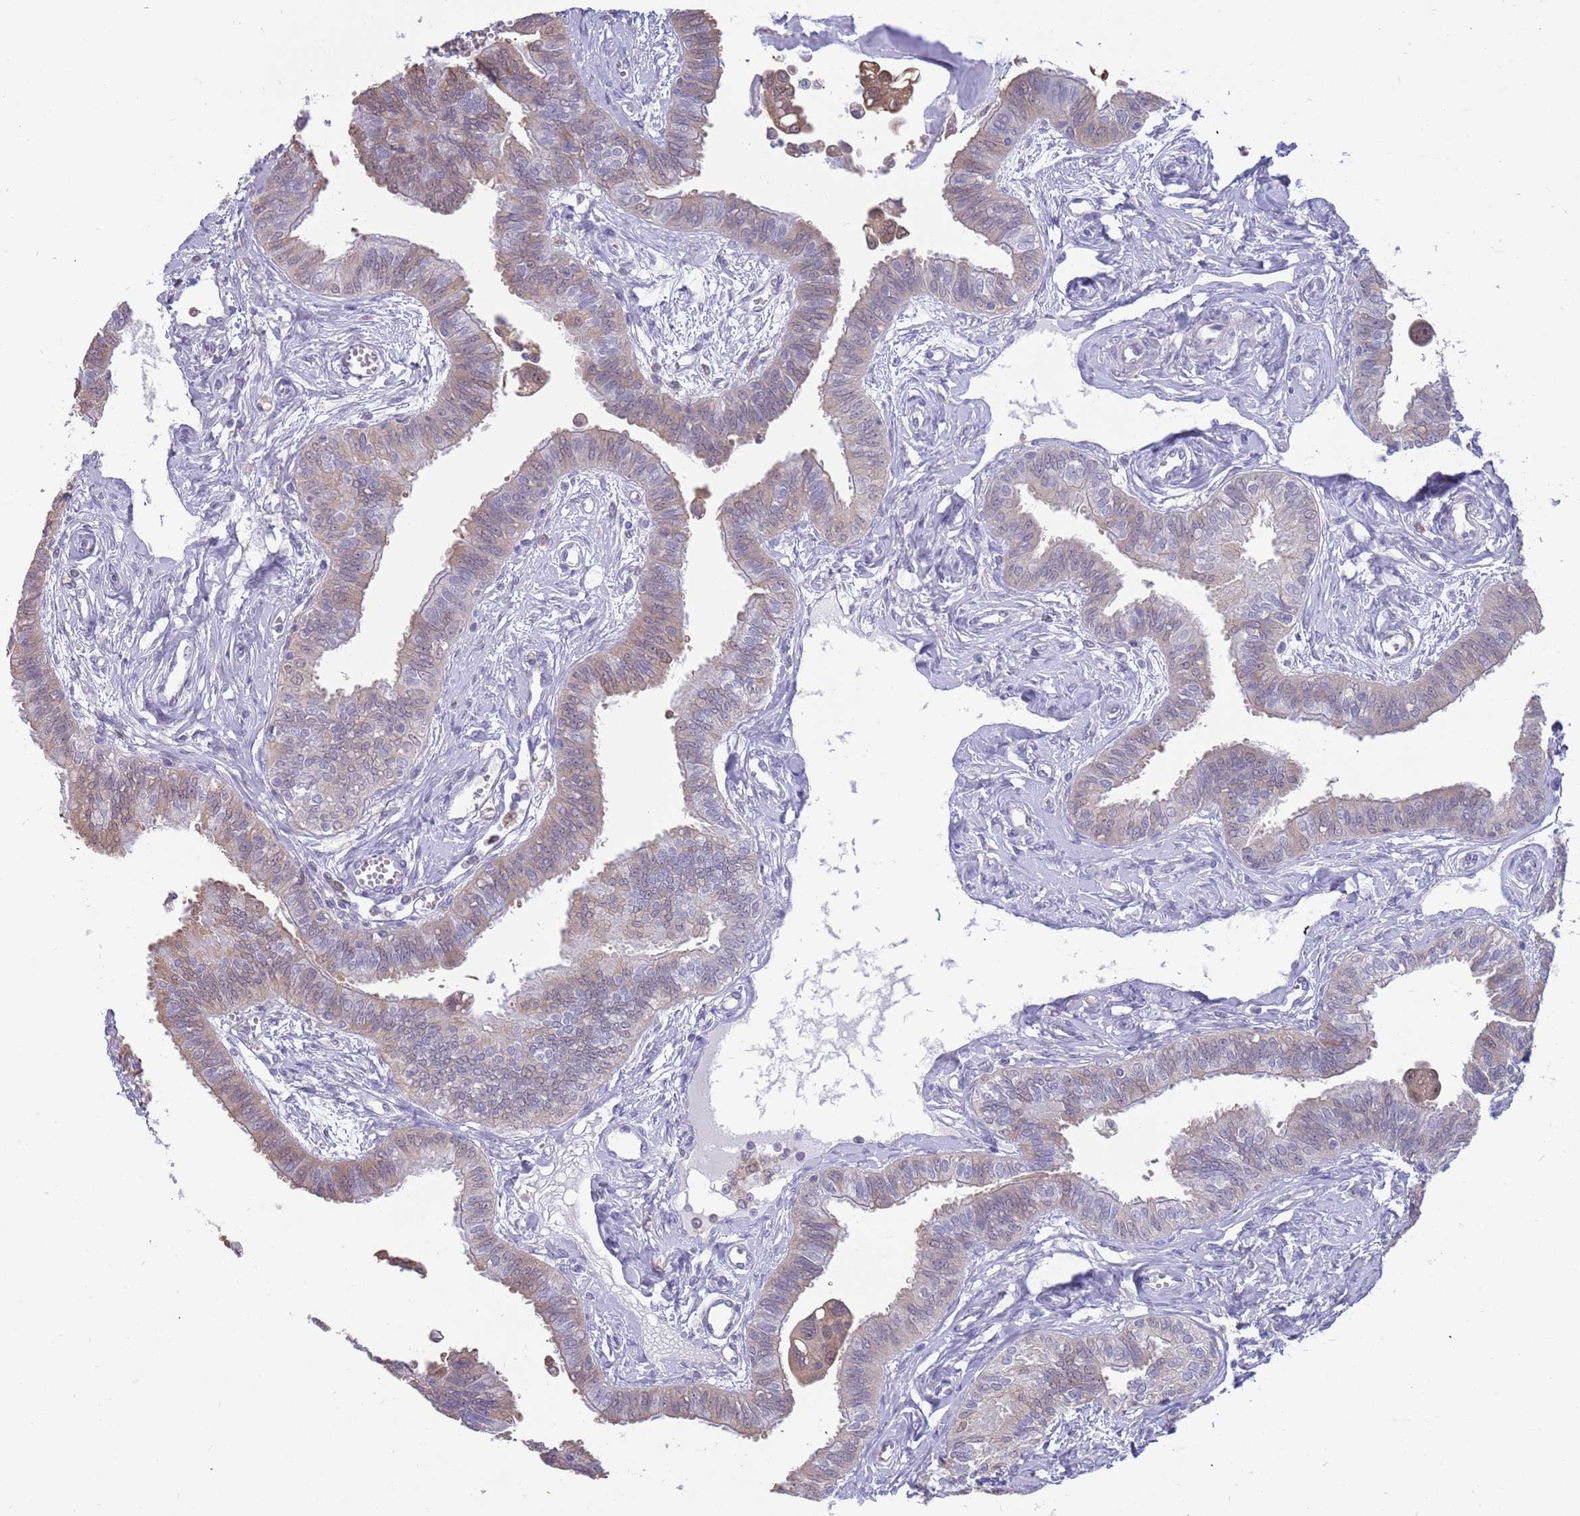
{"staining": {"intensity": "moderate", "quantity": "25%-75%", "location": "cytoplasmic/membranous,nuclear"}, "tissue": "fallopian tube", "cell_type": "Glandular cells", "image_type": "normal", "snomed": [{"axis": "morphology", "description": "Normal tissue, NOS"}, {"axis": "morphology", "description": "Carcinoma, NOS"}, {"axis": "topography", "description": "Fallopian tube"}, {"axis": "topography", "description": "Ovary"}], "caption": "Glandular cells show medium levels of moderate cytoplasmic/membranous,nuclear staining in about 25%-75% of cells in unremarkable fallopian tube.", "gene": "AP5S1", "patient": {"sex": "female", "age": 59}}